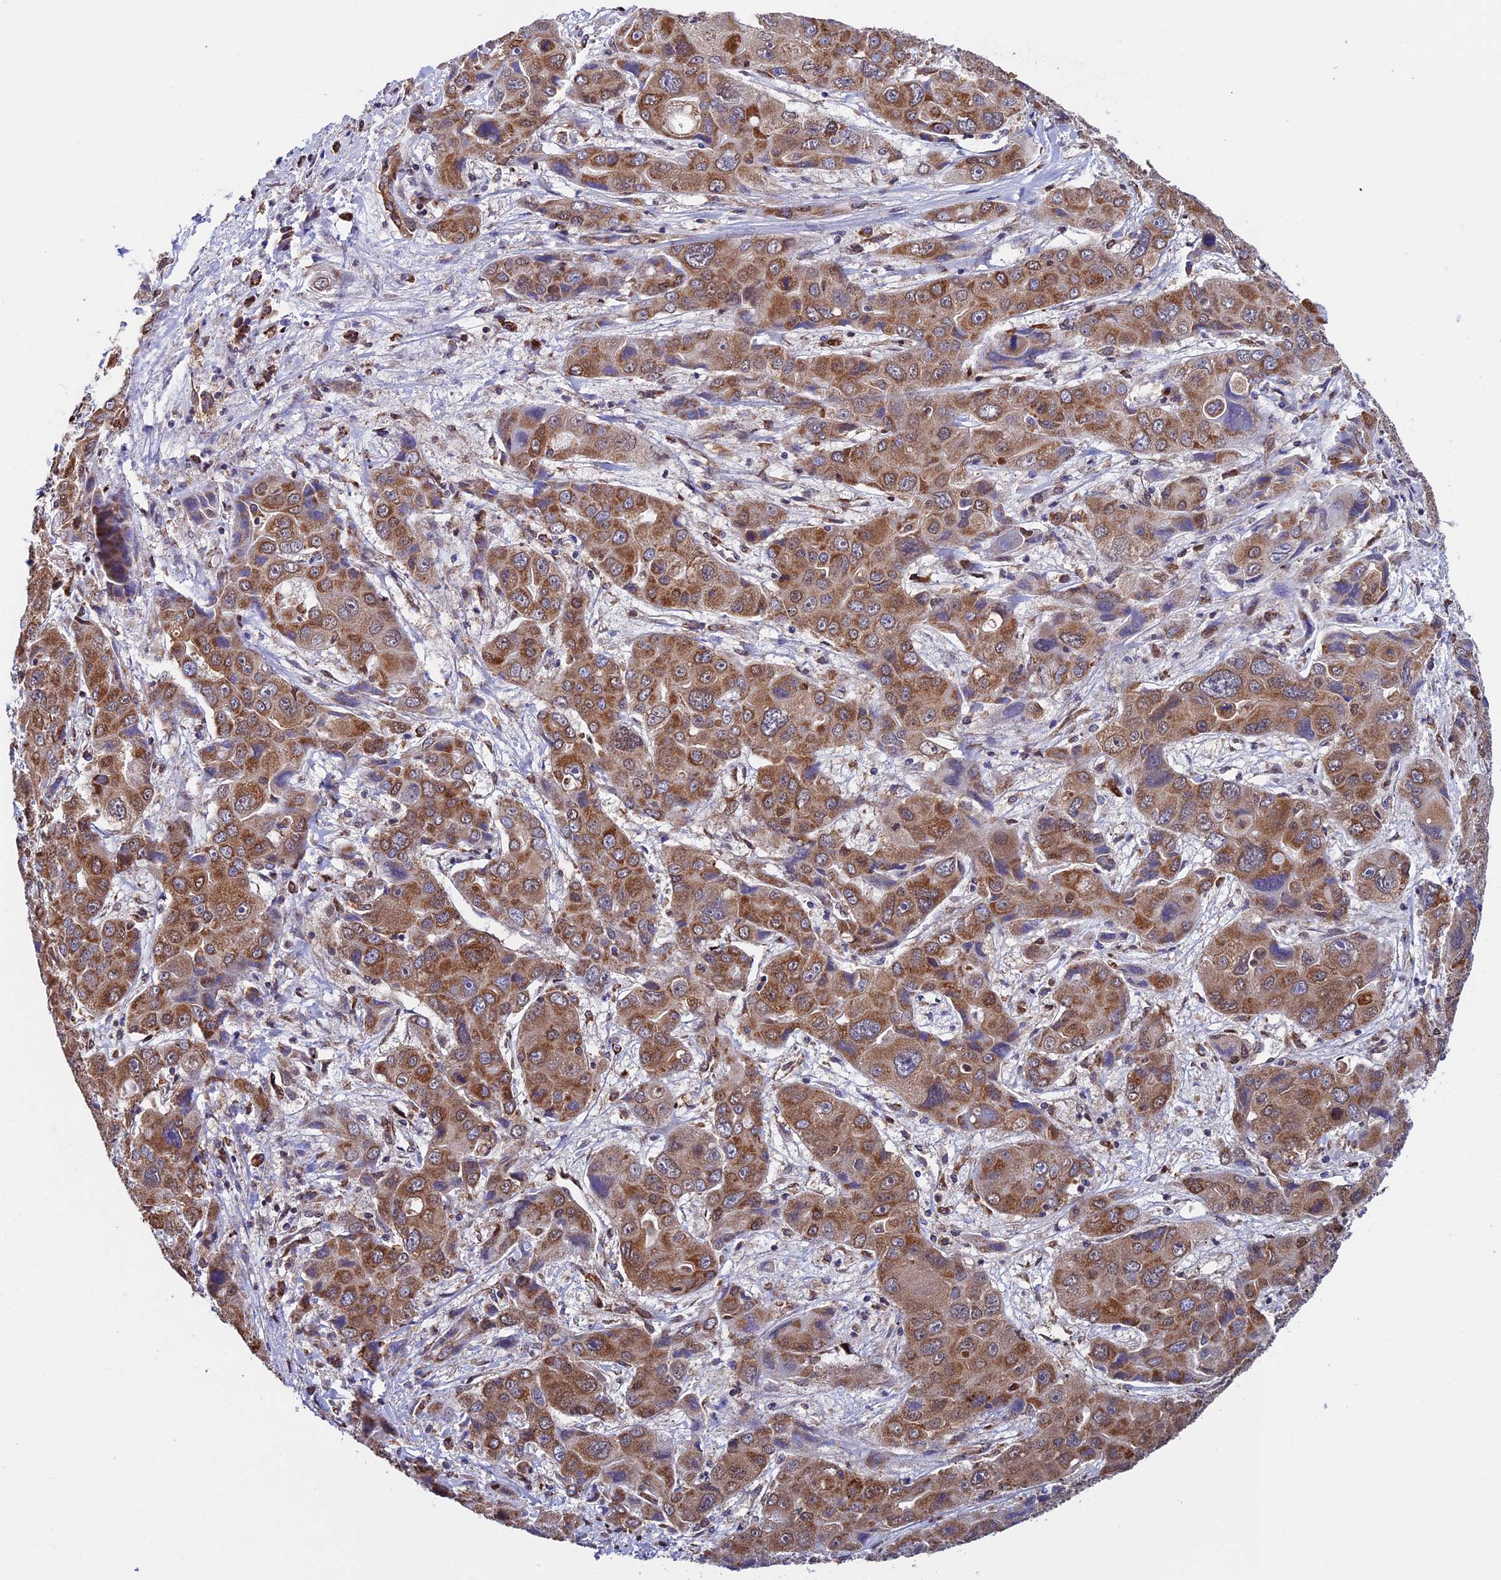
{"staining": {"intensity": "strong", "quantity": ">75%", "location": "cytoplasmic/membranous"}, "tissue": "liver cancer", "cell_type": "Tumor cells", "image_type": "cancer", "snomed": [{"axis": "morphology", "description": "Cholangiocarcinoma"}, {"axis": "topography", "description": "Liver"}], "caption": "The image exhibits immunohistochemical staining of cholangiocarcinoma (liver). There is strong cytoplasmic/membranous expression is identified in about >75% of tumor cells.", "gene": "SLC9A5", "patient": {"sex": "male", "age": 67}}